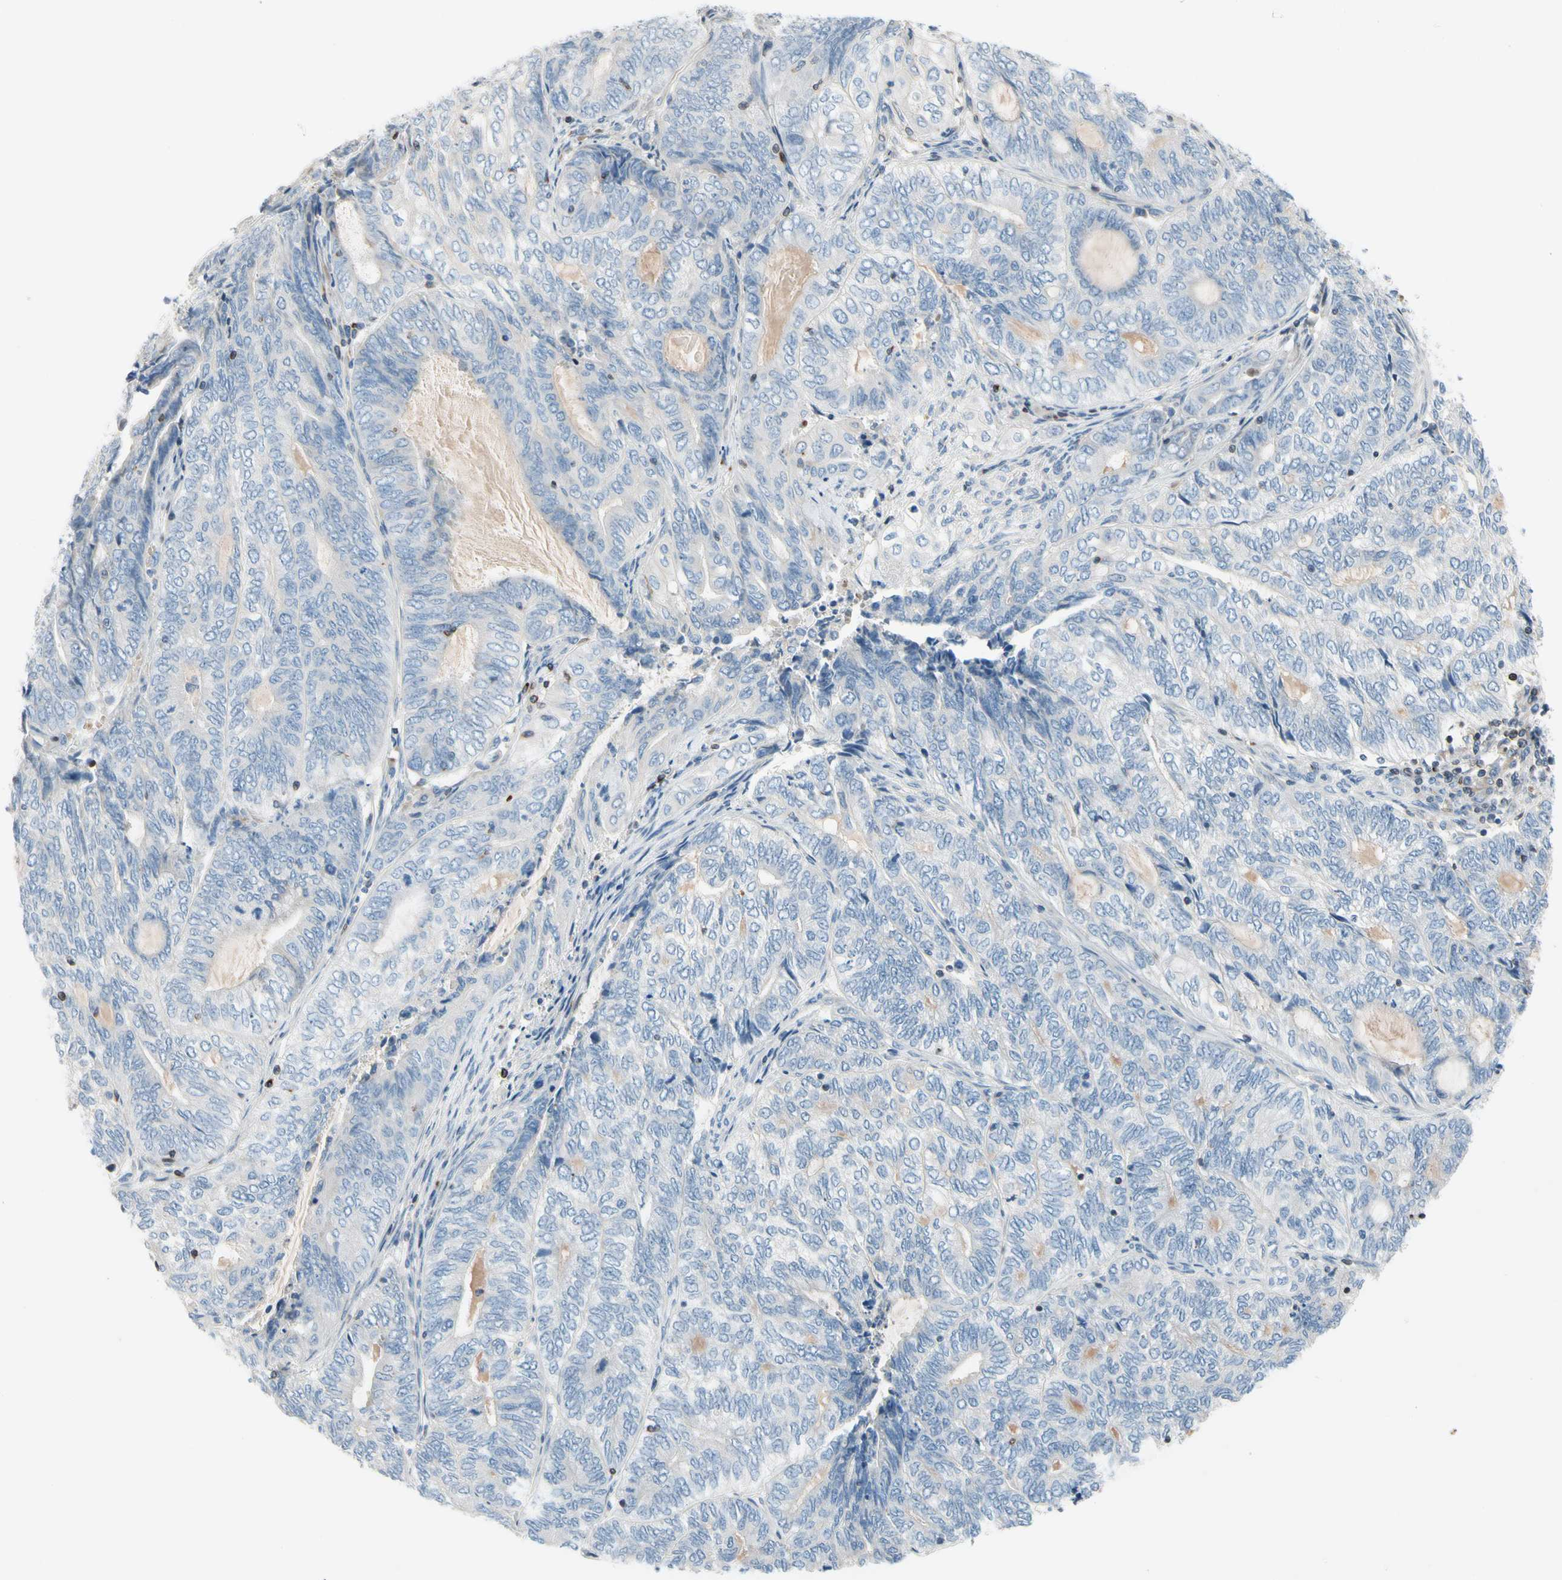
{"staining": {"intensity": "negative", "quantity": "none", "location": "none"}, "tissue": "endometrial cancer", "cell_type": "Tumor cells", "image_type": "cancer", "snomed": [{"axis": "morphology", "description": "Adenocarcinoma, NOS"}, {"axis": "topography", "description": "Uterus"}, {"axis": "topography", "description": "Endometrium"}], "caption": "This is an immunohistochemistry (IHC) image of human endometrial cancer (adenocarcinoma). There is no staining in tumor cells.", "gene": "MAP3K3", "patient": {"sex": "female", "age": 70}}